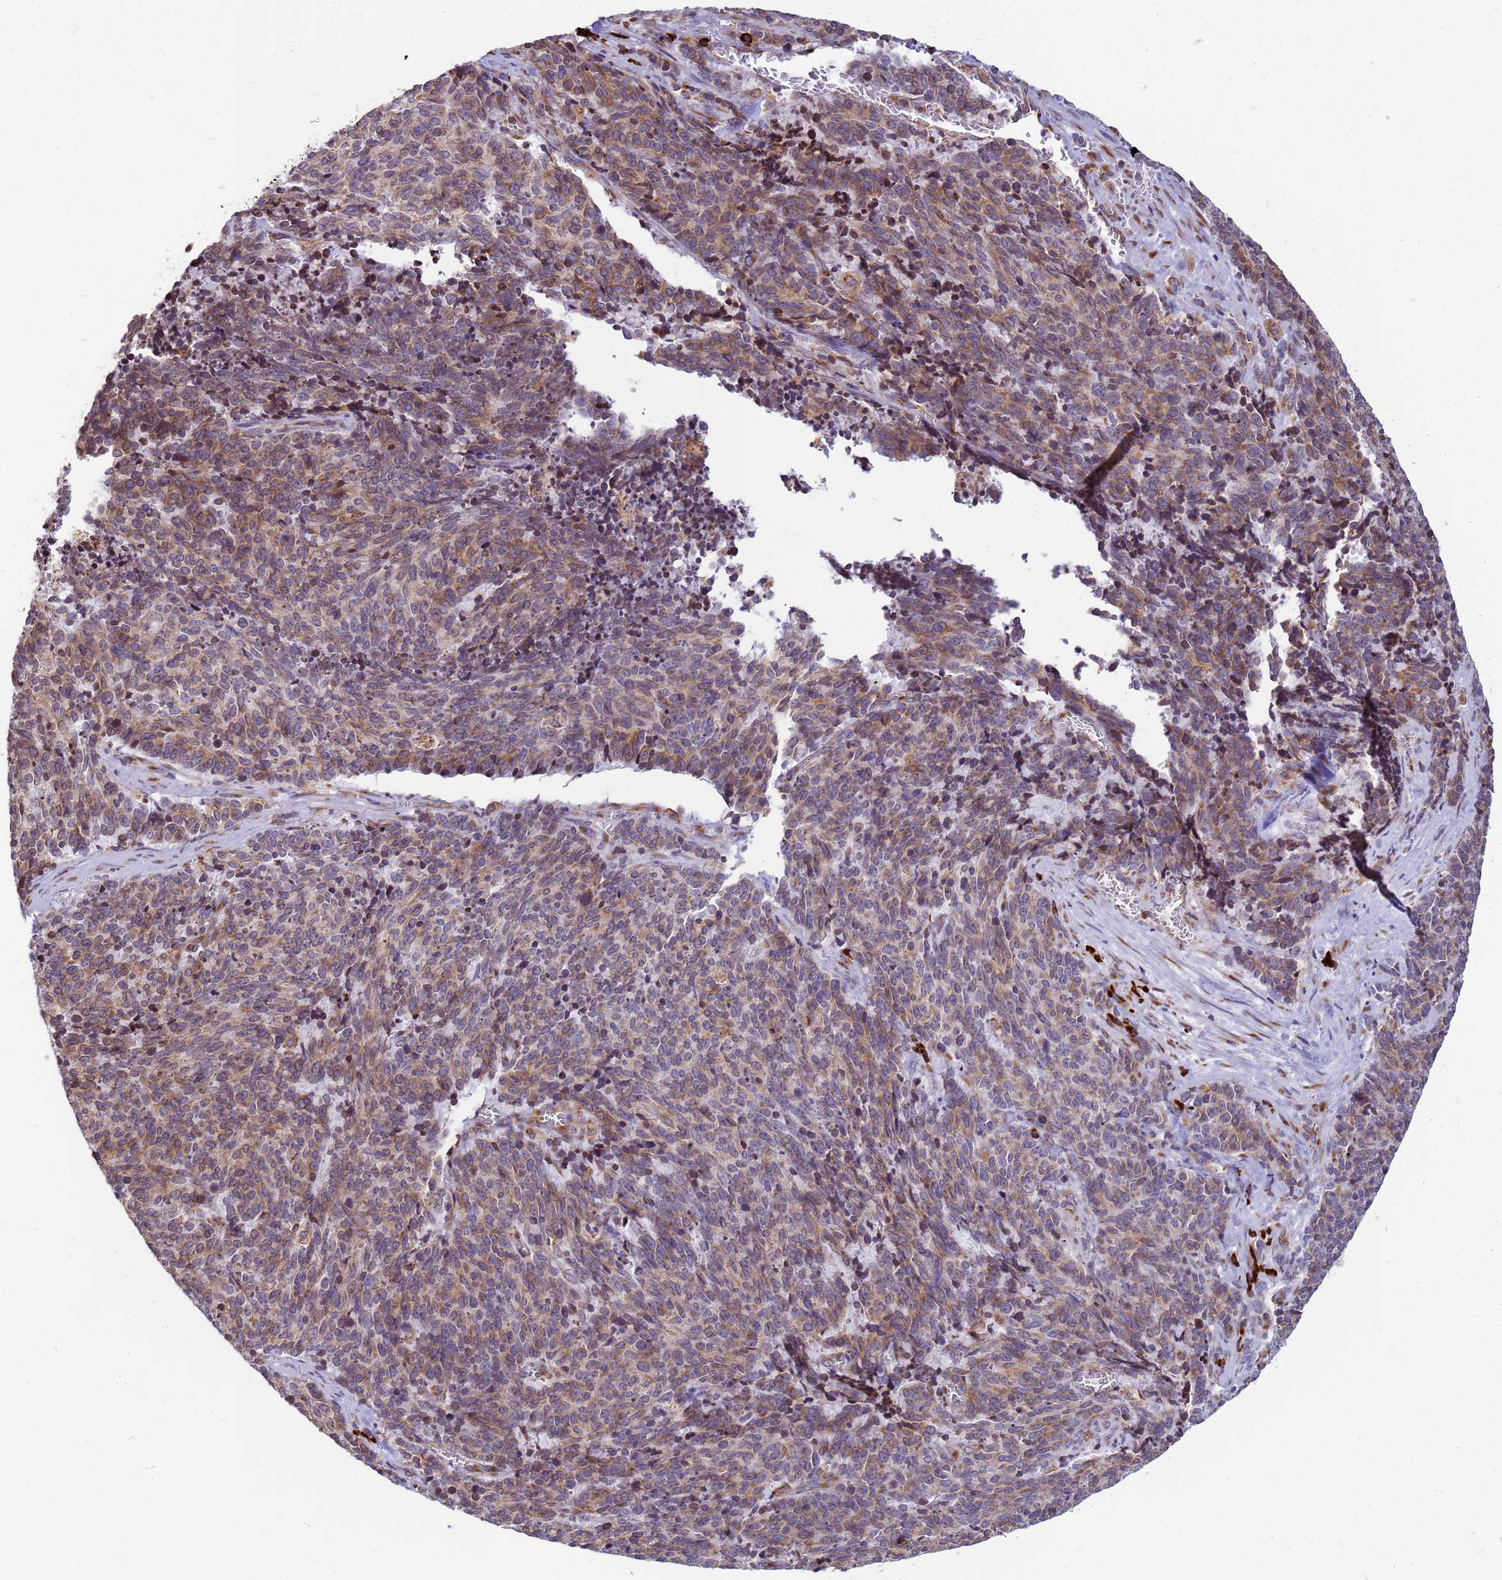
{"staining": {"intensity": "moderate", "quantity": ">75%", "location": "cytoplasmic/membranous"}, "tissue": "cervical cancer", "cell_type": "Tumor cells", "image_type": "cancer", "snomed": [{"axis": "morphology", "description": "Squamous cell carcinoma, NOS"}, {"axis": "topography", "description": "Cervix"}], "caption": "There is medium levels of moderate cytoplasmic/membranous staining in tumor cells of cervical cancer, as demonstrated by immunohistochemical staining (brown color).", "gene": "SSR4", "patient": {"sex": "female", "age": 29}}